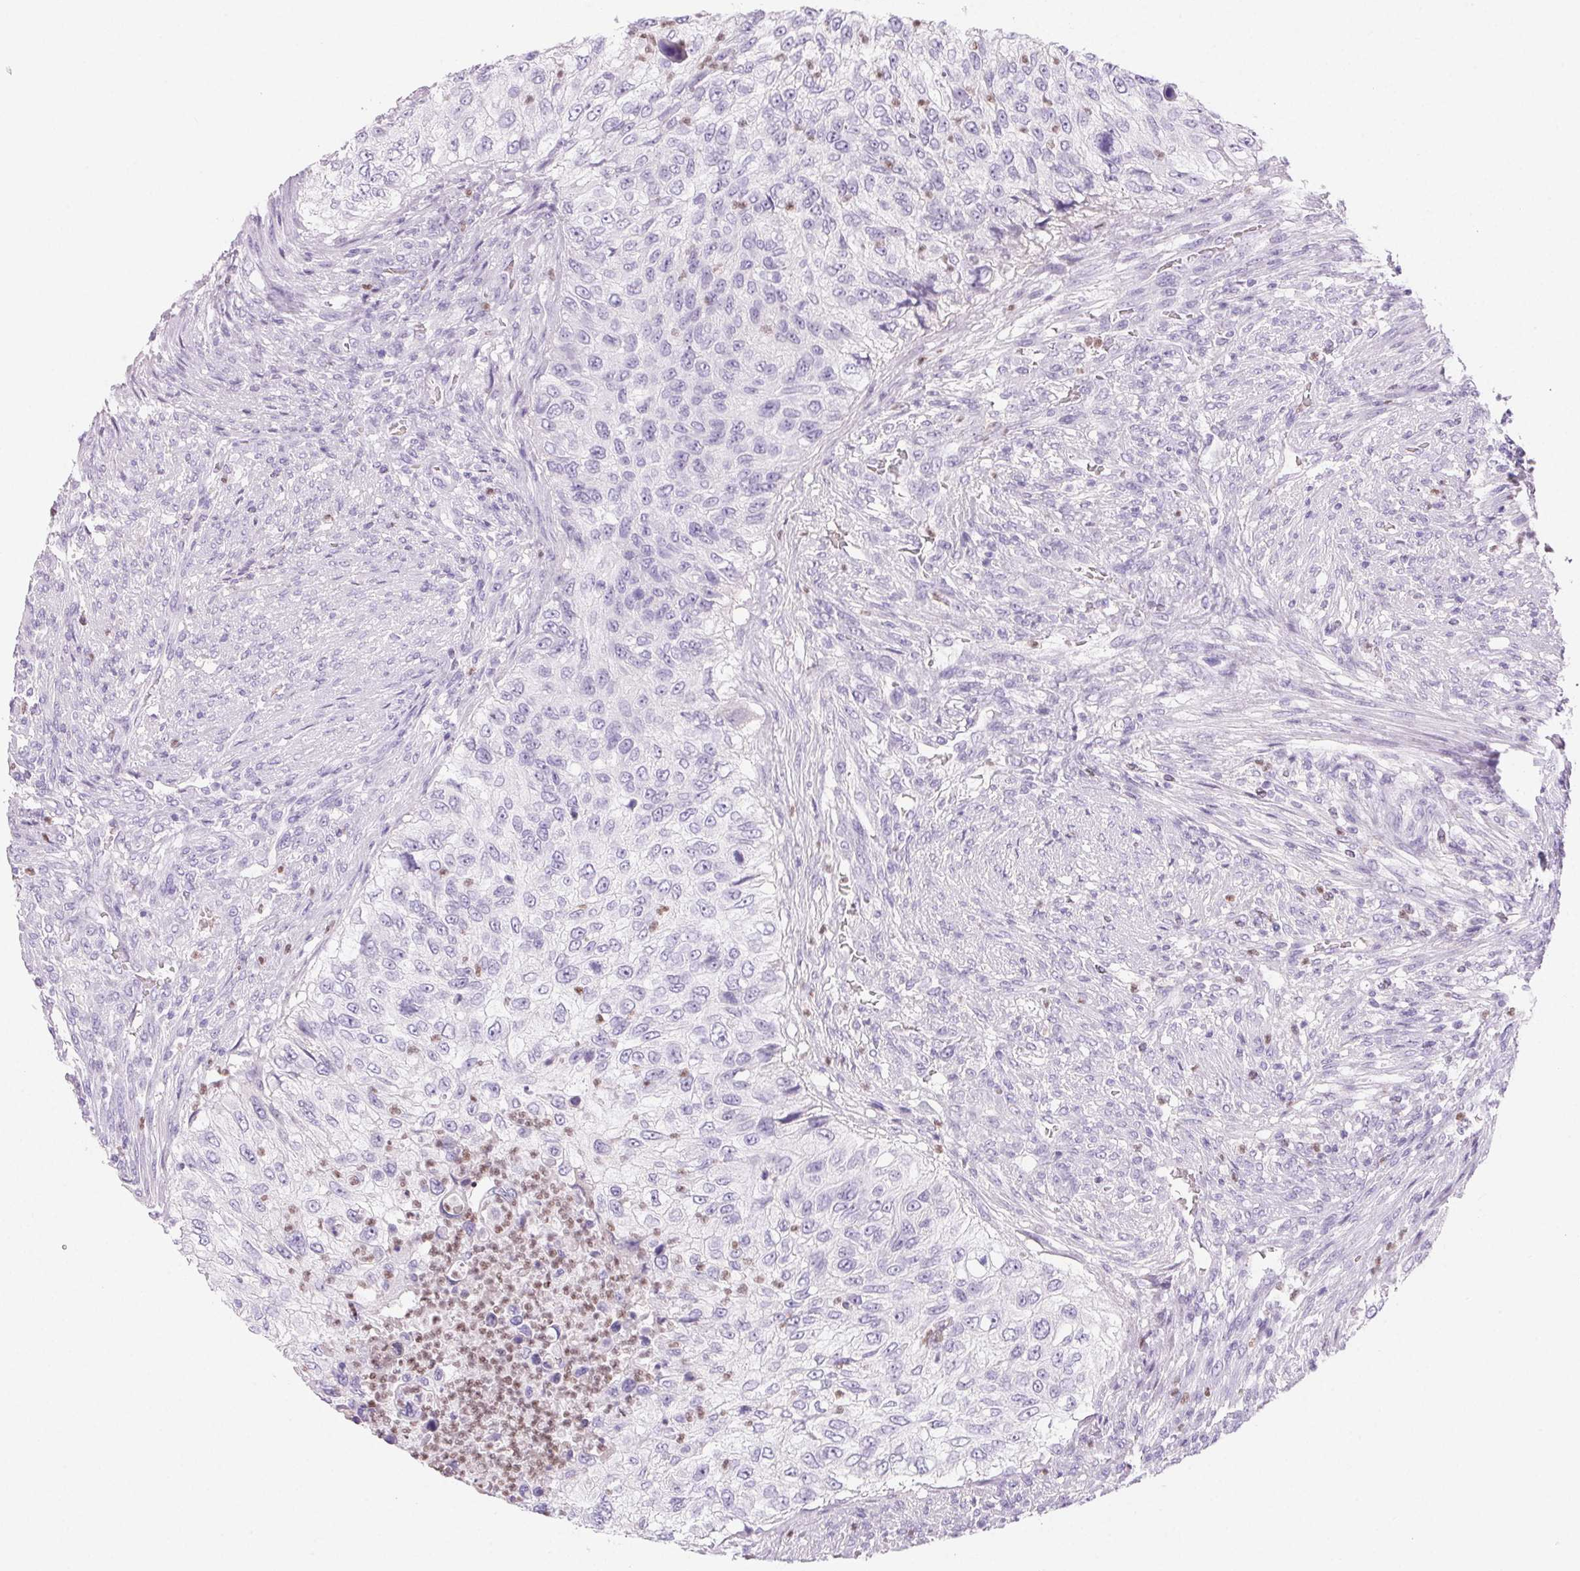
{"staining": {"intensity": "negative", "quantity": "none", "location": "none"}, "tissue": "urothelial cancer", "cell_type": "Tumor cells", "image_type": "cancer", "snomed": [{"axis": "morphology", "description": "Urothelial carcinoma, High grade"}, {"axis": "topography", "description": "Urinary bladder"}], "caption": "The IHC image has no significant expression in tumor cells of urothelial cancer tissue. Nuclei are stained in blue.", "gene": "PADI4", "patient": {"sex": "female", "age": 60}}